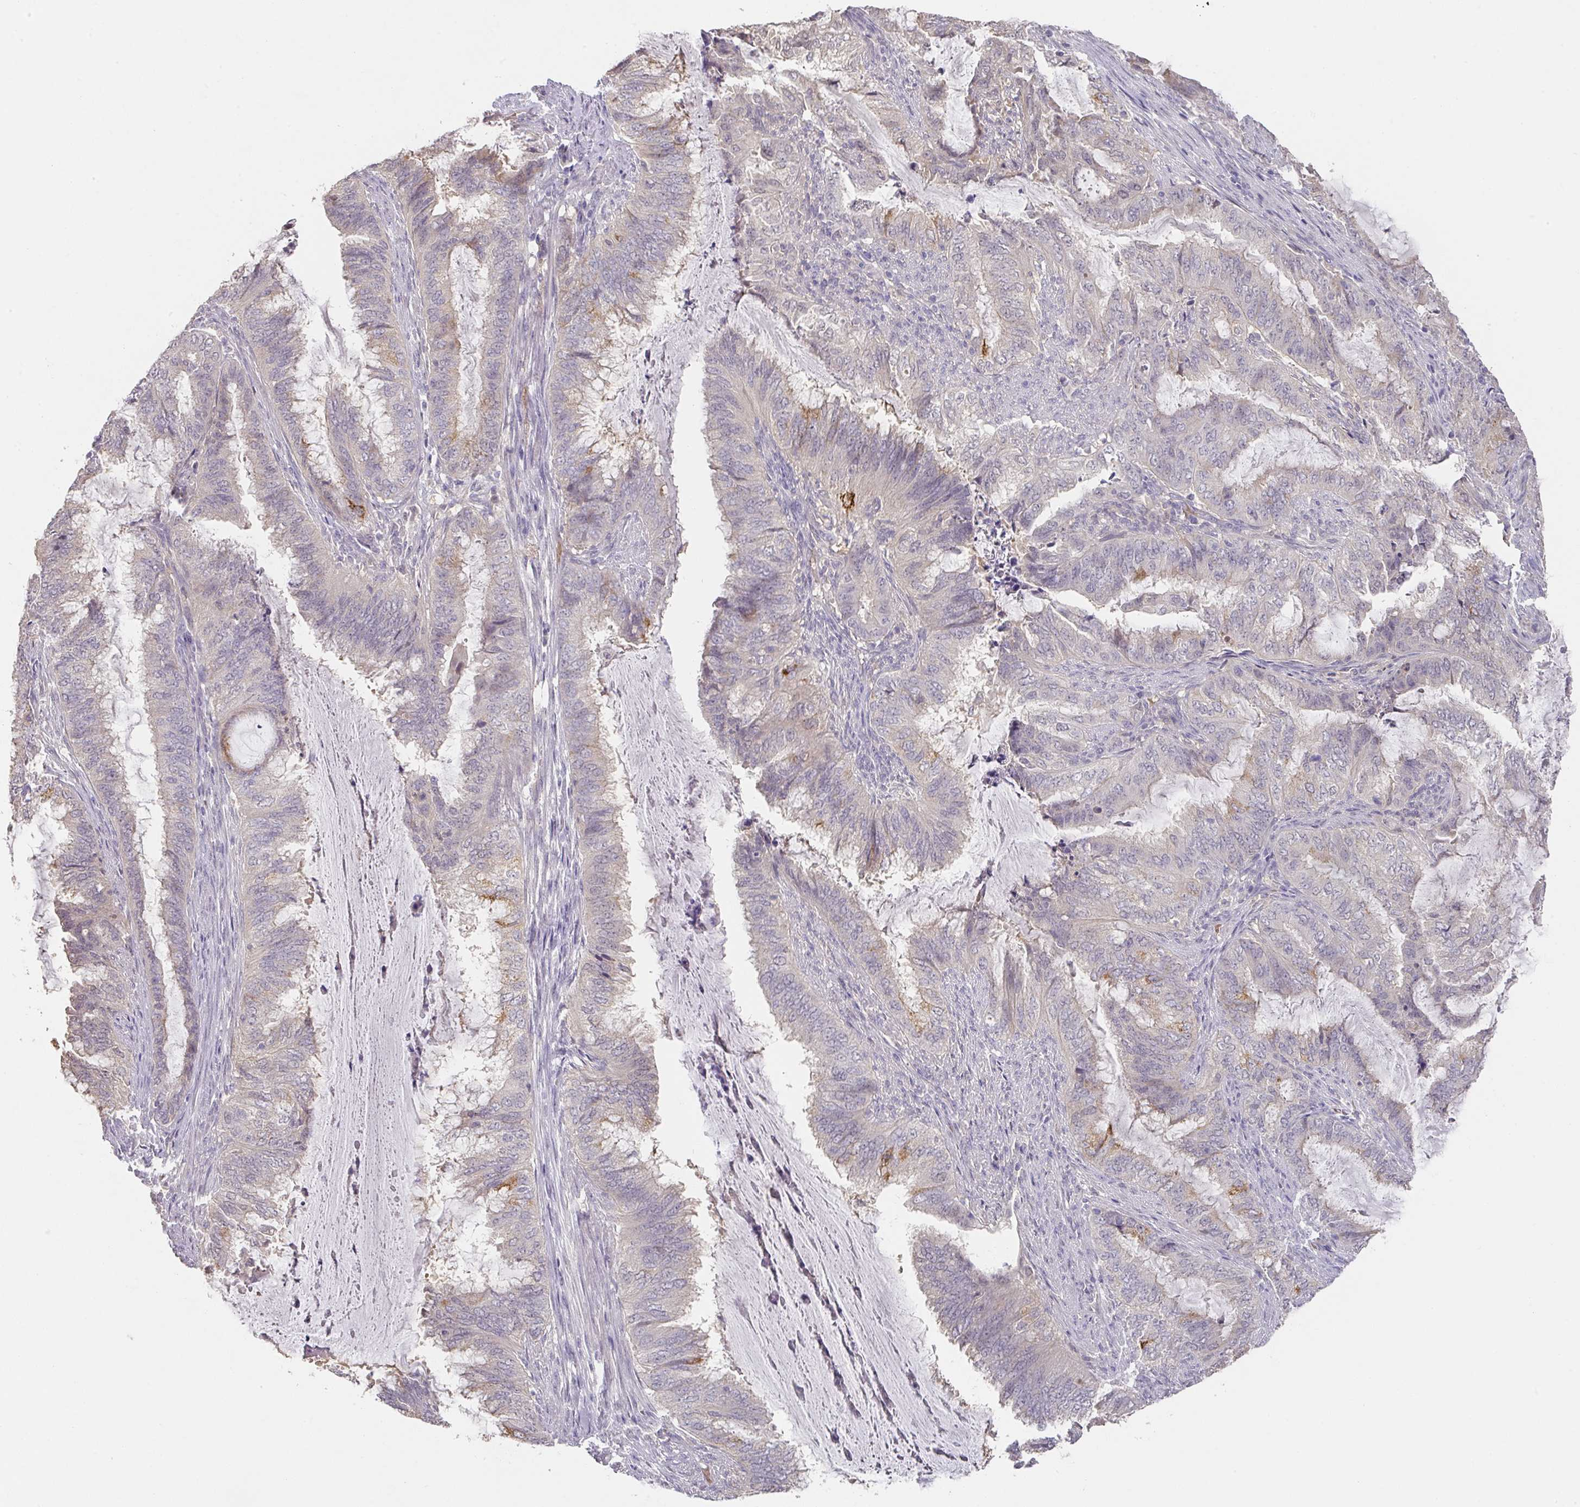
{"staining": {"intensity": "moderate", "quantity": "<25%", "location": "cytoplasmic/membranous"}, "tissue": "endometrial cancer", "cell_type": "Tumor cells", "image_type": "cancer", "snomed": [{"axis": "morphology", "description": "Adenocarcinoma, NOS"}, {"axis": "topography", "description": "Endometrium"}], "caption": "A high-resolution image shows IHC staining of endometrial cancer, which reveals moderate cytoplasmic/membranous staining in approximately <25% of tumor cells.", "gene": "FOXN4", "patient": {"sex": "female", "age": 51}}